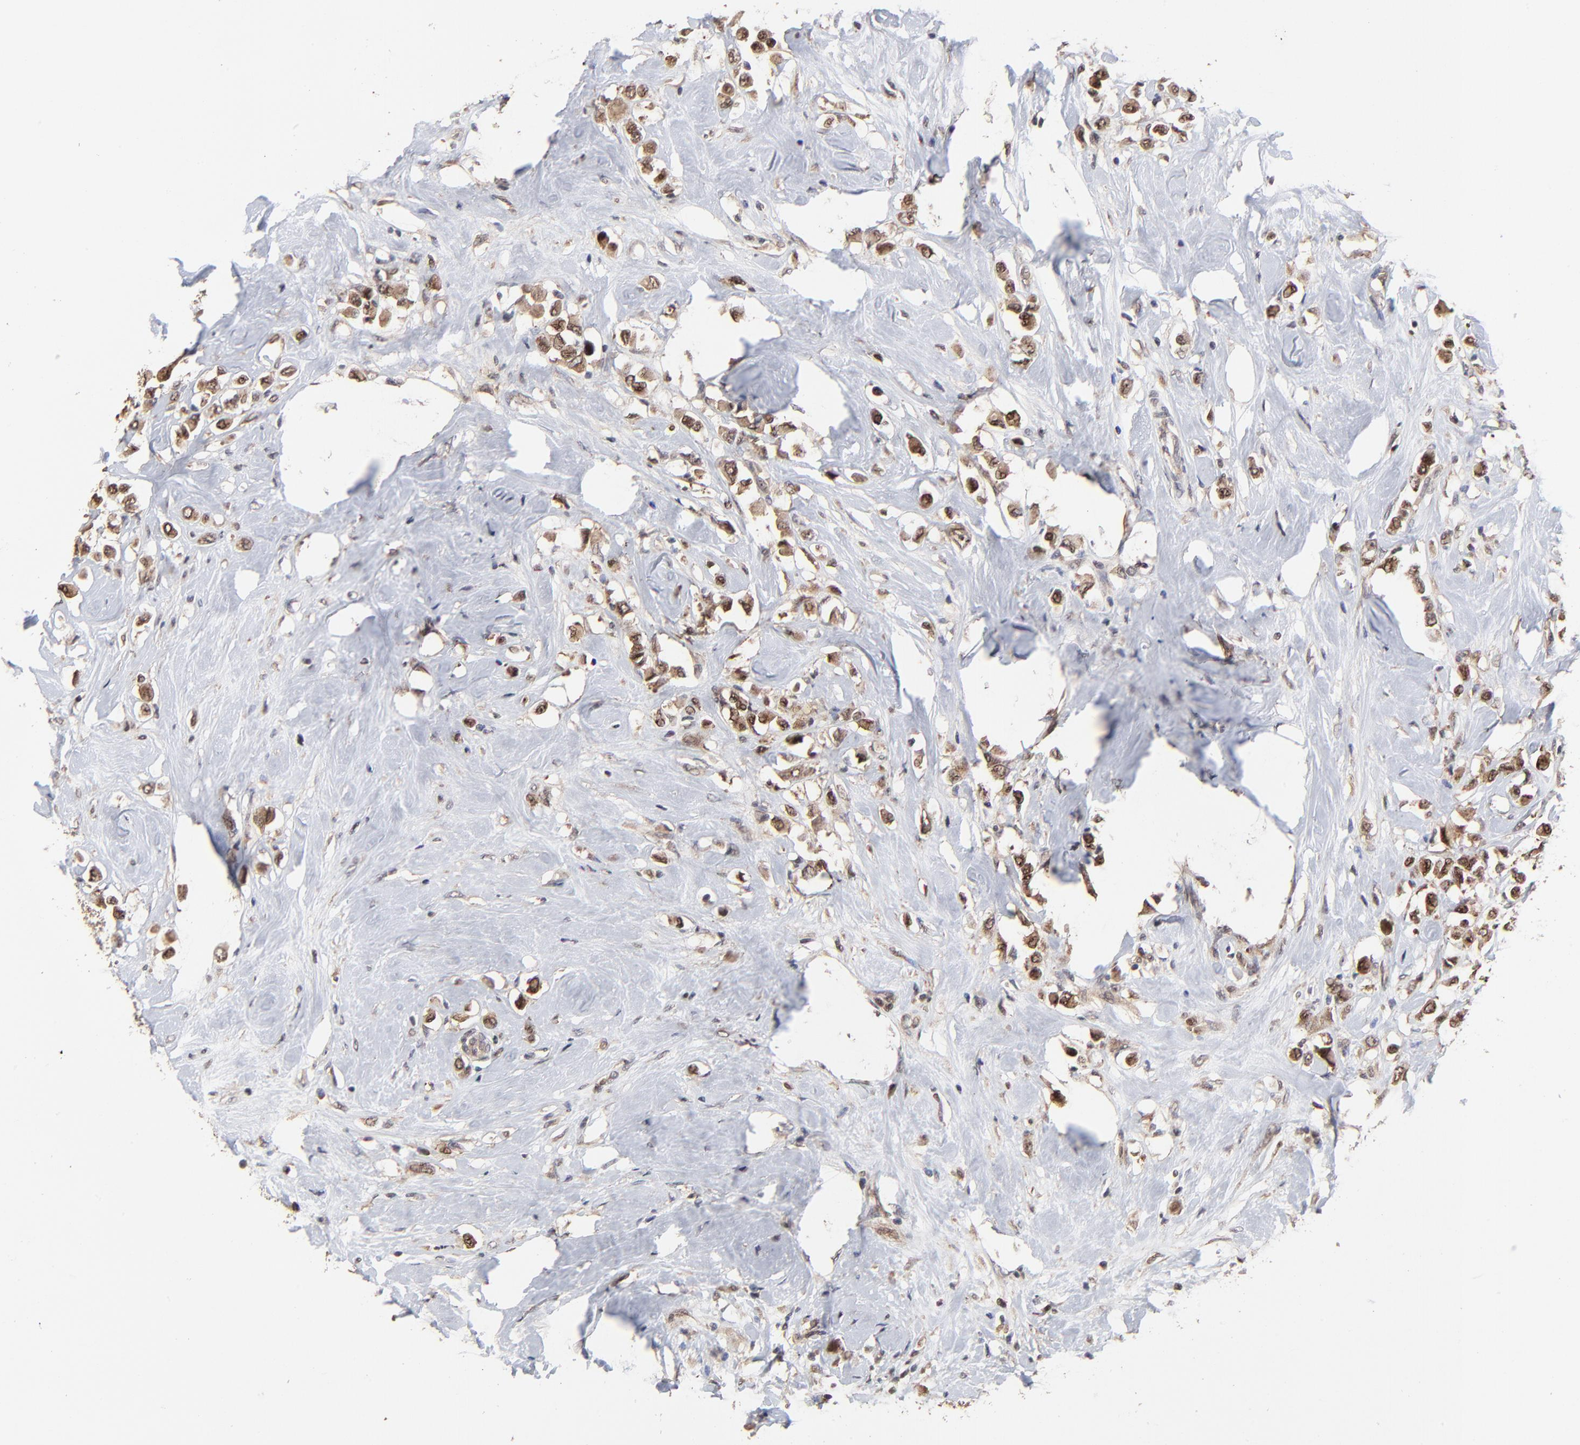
{"staining": {"intensity": "moderate", "quantity": ">75%", "location": "cytoplasmic/membranous,nuclear"}, "tissue": "breast cancer", "cell_type": "Tumor cells", "image_type": "cancer", "snomed": [{"axis": "morphology", "description": "Duct carcinoma"}, {"axis": "topography", "description": "Breast"}], "caption": "A histopathology image showing moderate cytoplasmic/membranous and nuclear staining in approximately >75% of tumor cells in breast invasive ductal carcinoma, as visualized by brown immunohistochemical staining.", "gene": "FRMD8", "patient": {"sex": "female", "age": 61}}